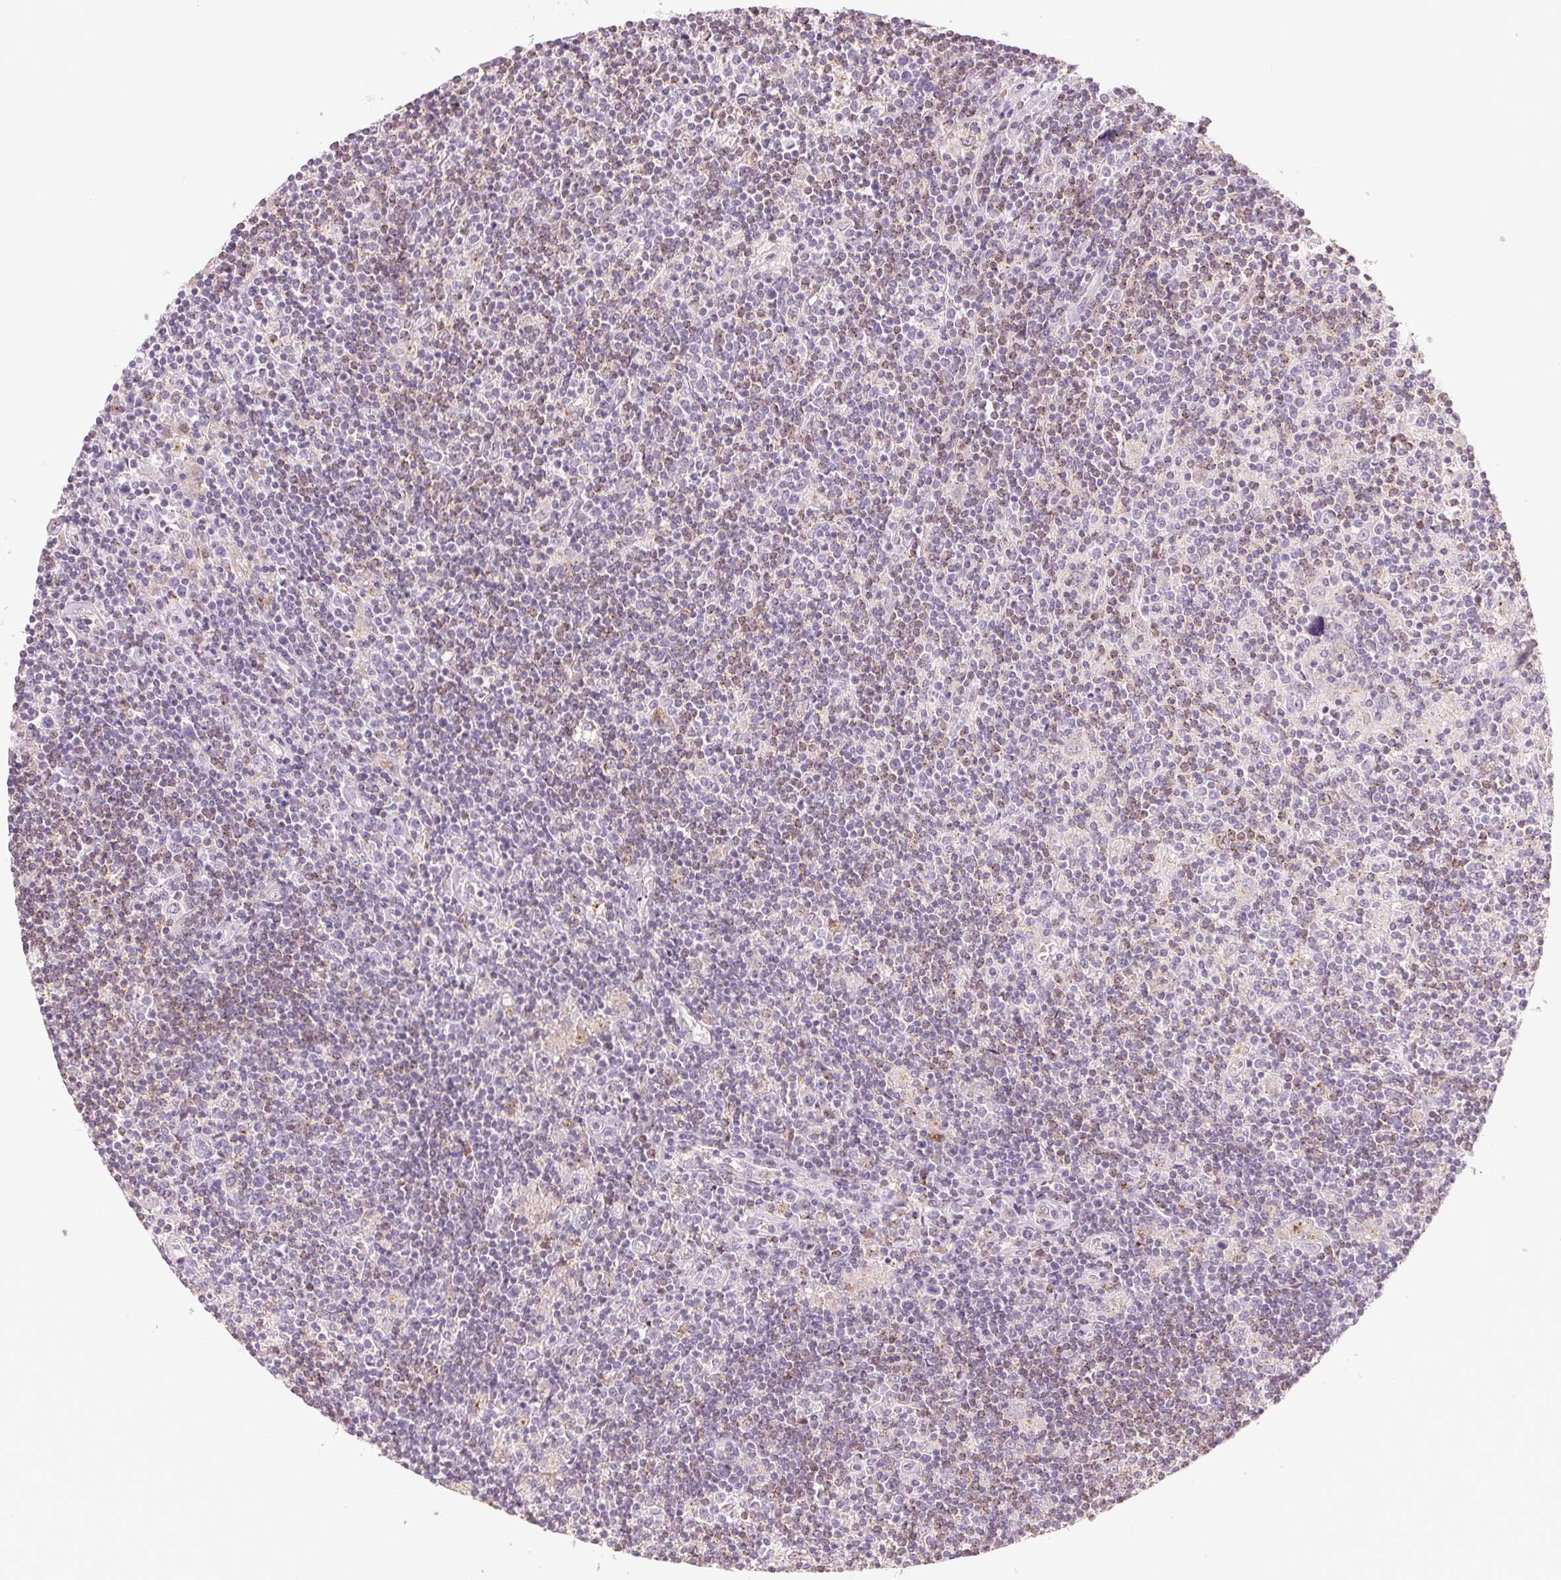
{"staining": {"intensity": "negative", "quantity": "none", "location": "none"}, "tissue": "lymphoma", "cell_type": "Tumor cells", "image_type": "cancer", "snomed": [{"axis": "morphology", "description": "Hodgkin's disease, NOS"}, {"axis": "topography", "description": "Lymph node"}], "caption": "Immunohistochemical staining of human lymphoma shows no significant expression in tumor cells.", "gene": "HOXB13", "patient": {"sex": "male", "age": 40}}